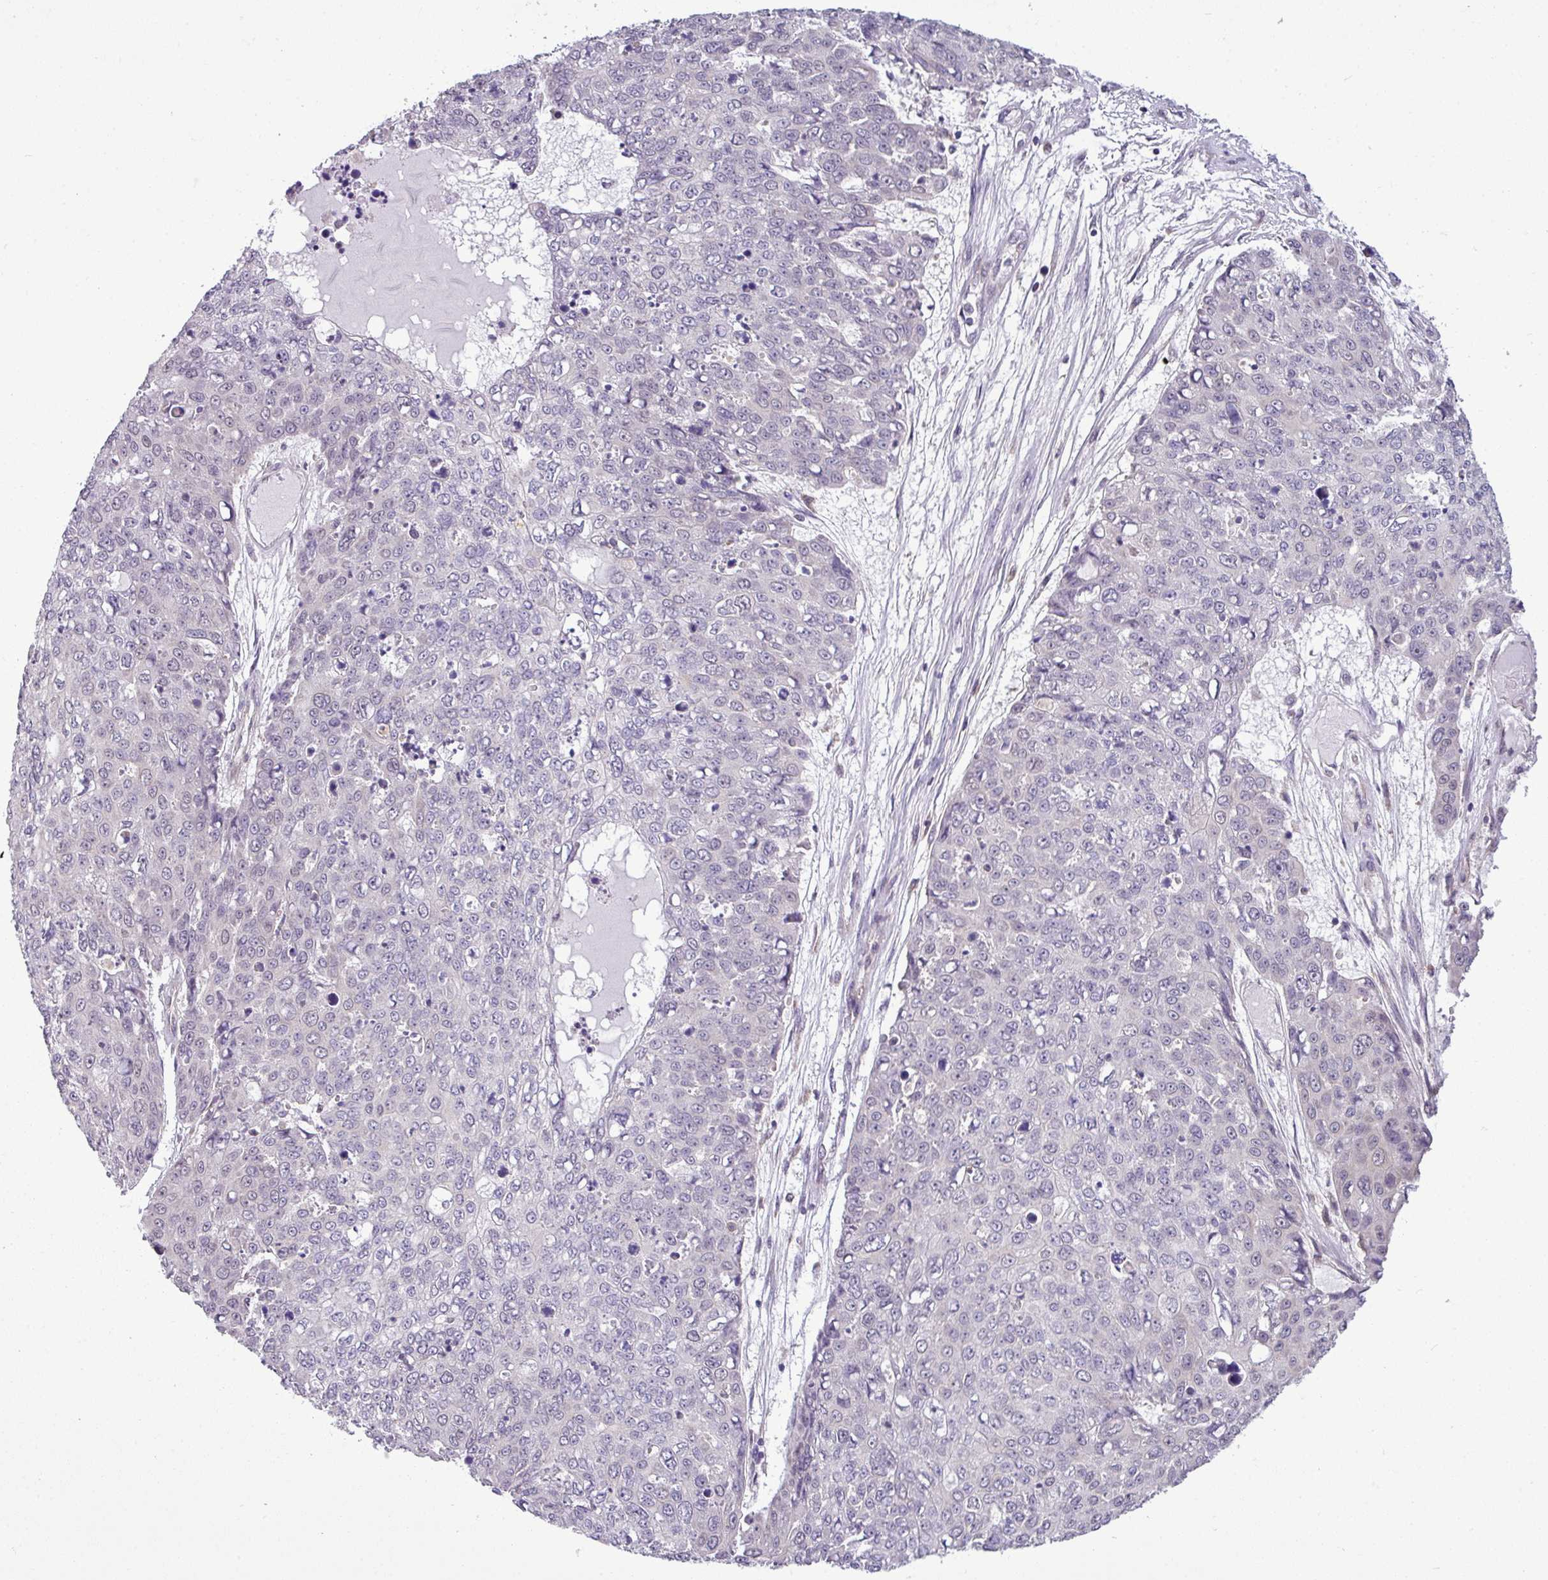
{"staining": {"intensity": "negative", "quantity": "none", "location": "none"}, "tissue": "skin cancer", "cell_type": "Tumor cells", "image_type": "cancer", "snomed": [{"axis": "morphology", "description": "Squamous cell carcinoma, NOS"}, {"axis": "topography", "description": "Skin"}], "caption": "High power microscopy histopathology image of an immunohistochemistry (IHC) photomicrograph of squamous cell carcinoma (skin), revealing no significant staining in tumor cells.", "gene": "ZNF217", "patient": {"sex": "male", "age": 71}}